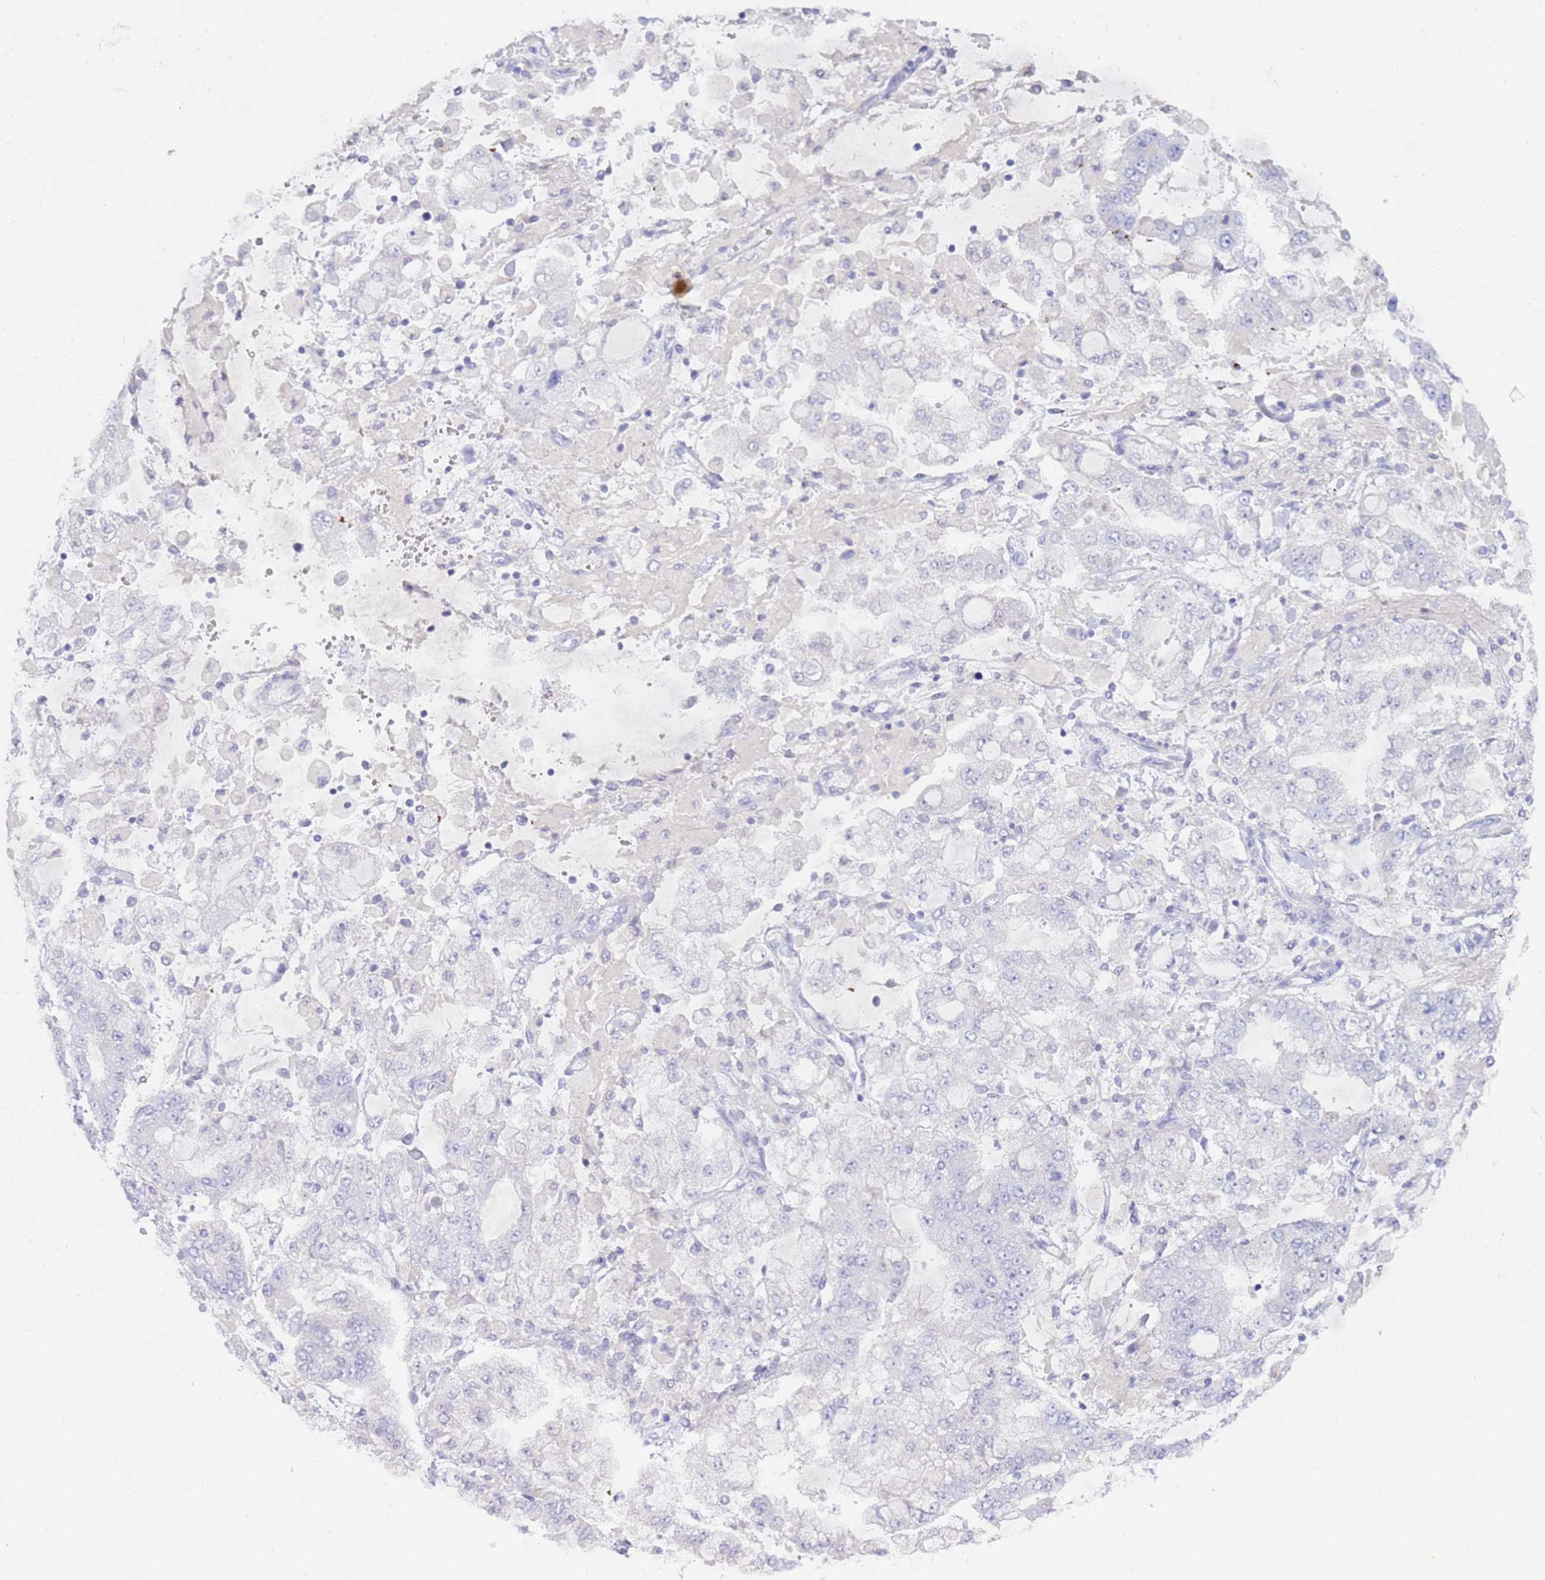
{"staining": {"intensity": "negative", "quantity": "none", "location": "none"}, "tissue": "stomach cancer", "cell_type": "Tumor cells", "image_type": "cancer", "snomed": [{"axis": "morphology", "description": "Normal tissue, NOS"}, {"axis": "morphology", "description": "Adenocarcinoma, NOS"}, {"axis": "topography", "description": "Stomach, upper"}, {"axis": "topography", "description": "Stomach"}], "caption": "DAB (3,3'-diaminobenzidine) immunohistochemical staining of stomach cancer (adenocarcinoma) exhibits no significant staining in tumor cells. (DAB IHC visualized using brightfield microscopy, high magnification).", "gene": "EVPLL", "patient": {"sex": "male", "age": 76}}